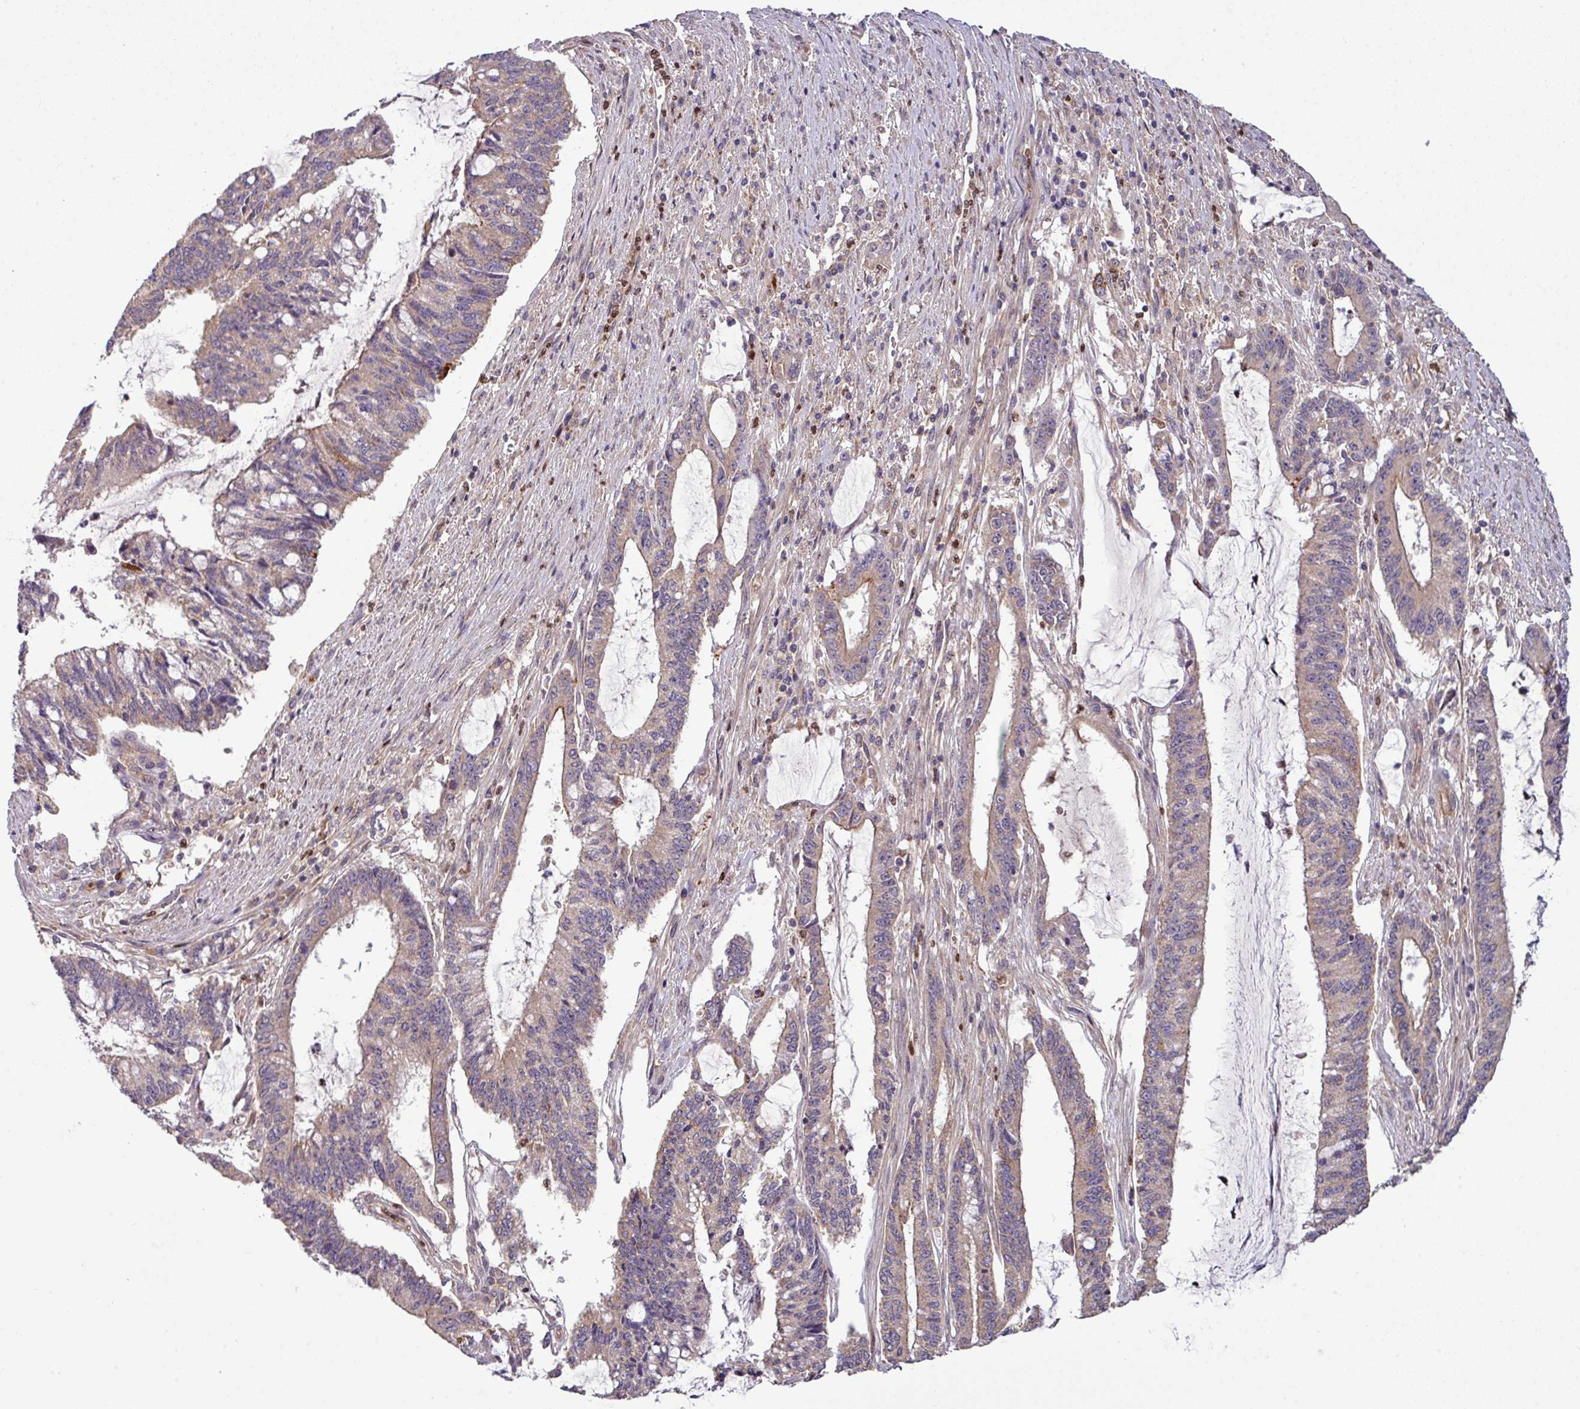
{"staining": {"intensity": "weak", "quantity": "<25%", "location": "cytoplasmic/membranous"}, "tissue": "pancreatic cancer", "cell_type": "Tumor cells", "image_type": "cancer", "snomed": [{"axis": "morphology", "description": "Adenocarcinoma, NOS"}, {"axis": "topography", "description": "Pancreas"}], "caption": "Immunohistochemistry of human pancreatic adenocarcinoma shows no staining in tumor cells. The staining is performed using DAB (3,3'-diaminobenzidine) brown chromogen with nuclei counter-stained in using hematoxylin.", "gene": "PAPLN", "patient": {"sex": "female", "age": 50}}